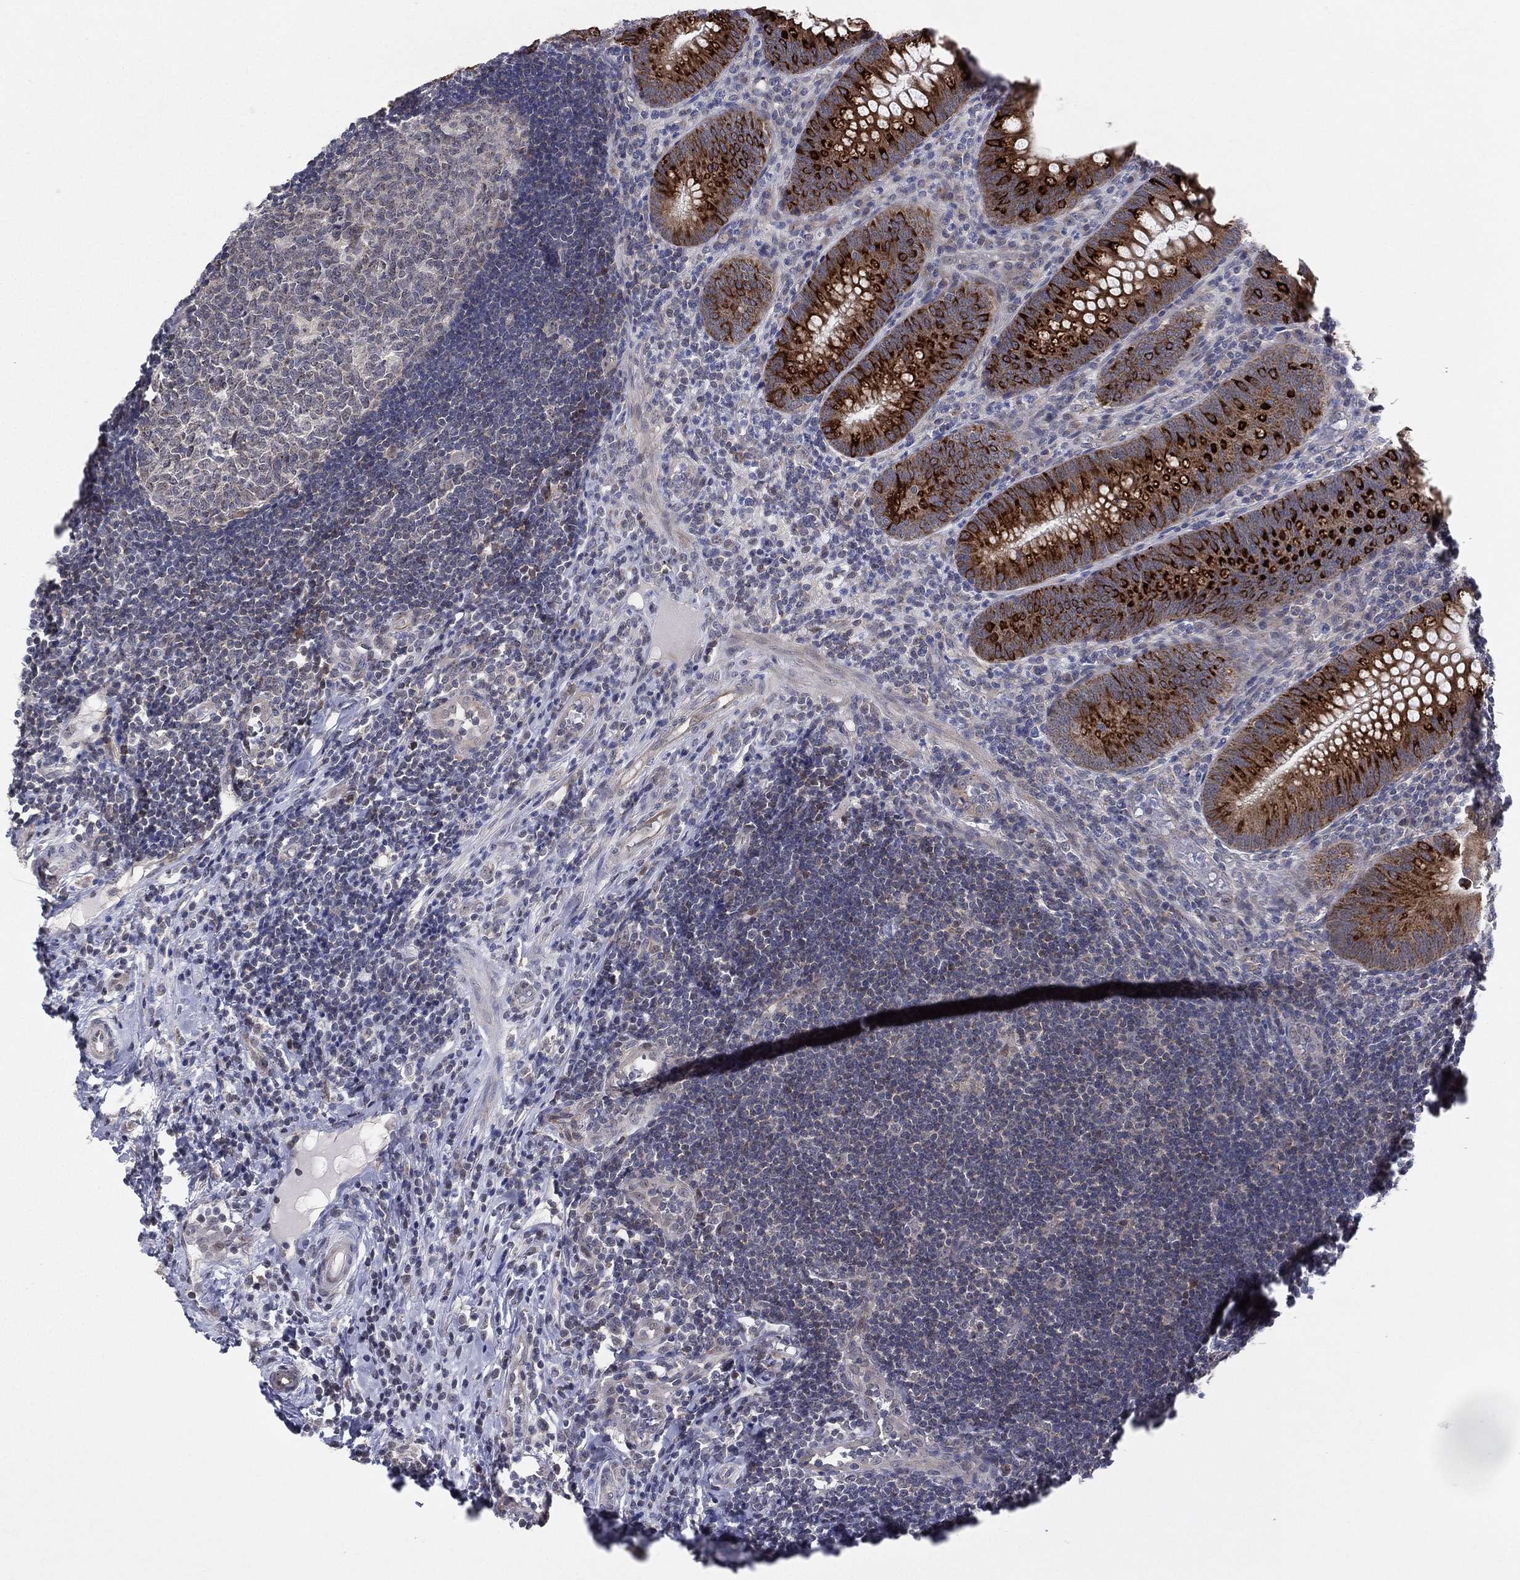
{"staining": {"intensity": "strong", "quantity": "25%-75%", "location": "cytoplasmic/membranous"}, "tissue": "appendix", "cell_type": "Glandular cells", "image_type": "normal", "snomed": [{"axis": "morphology", "description": "Normal tissue, NOS"}, {"axis": "morphology", "description": "Inflammation, NOS"}, {"axis": "topography", "description": "Appendix"}], "caption": "Protein staining of unremarkable appendix exhibits strong cytoplasmic/membranous positivity in about 25%-75% of glandular cells. The staining is performed using DAB (3,3'-diaminobenzidine) brown chromogen to label protein expression. The nuclei are counter-stained blue using hematoxylin.", "gene": "KAT14", "patient": {"sex": "male", "age": 16}}